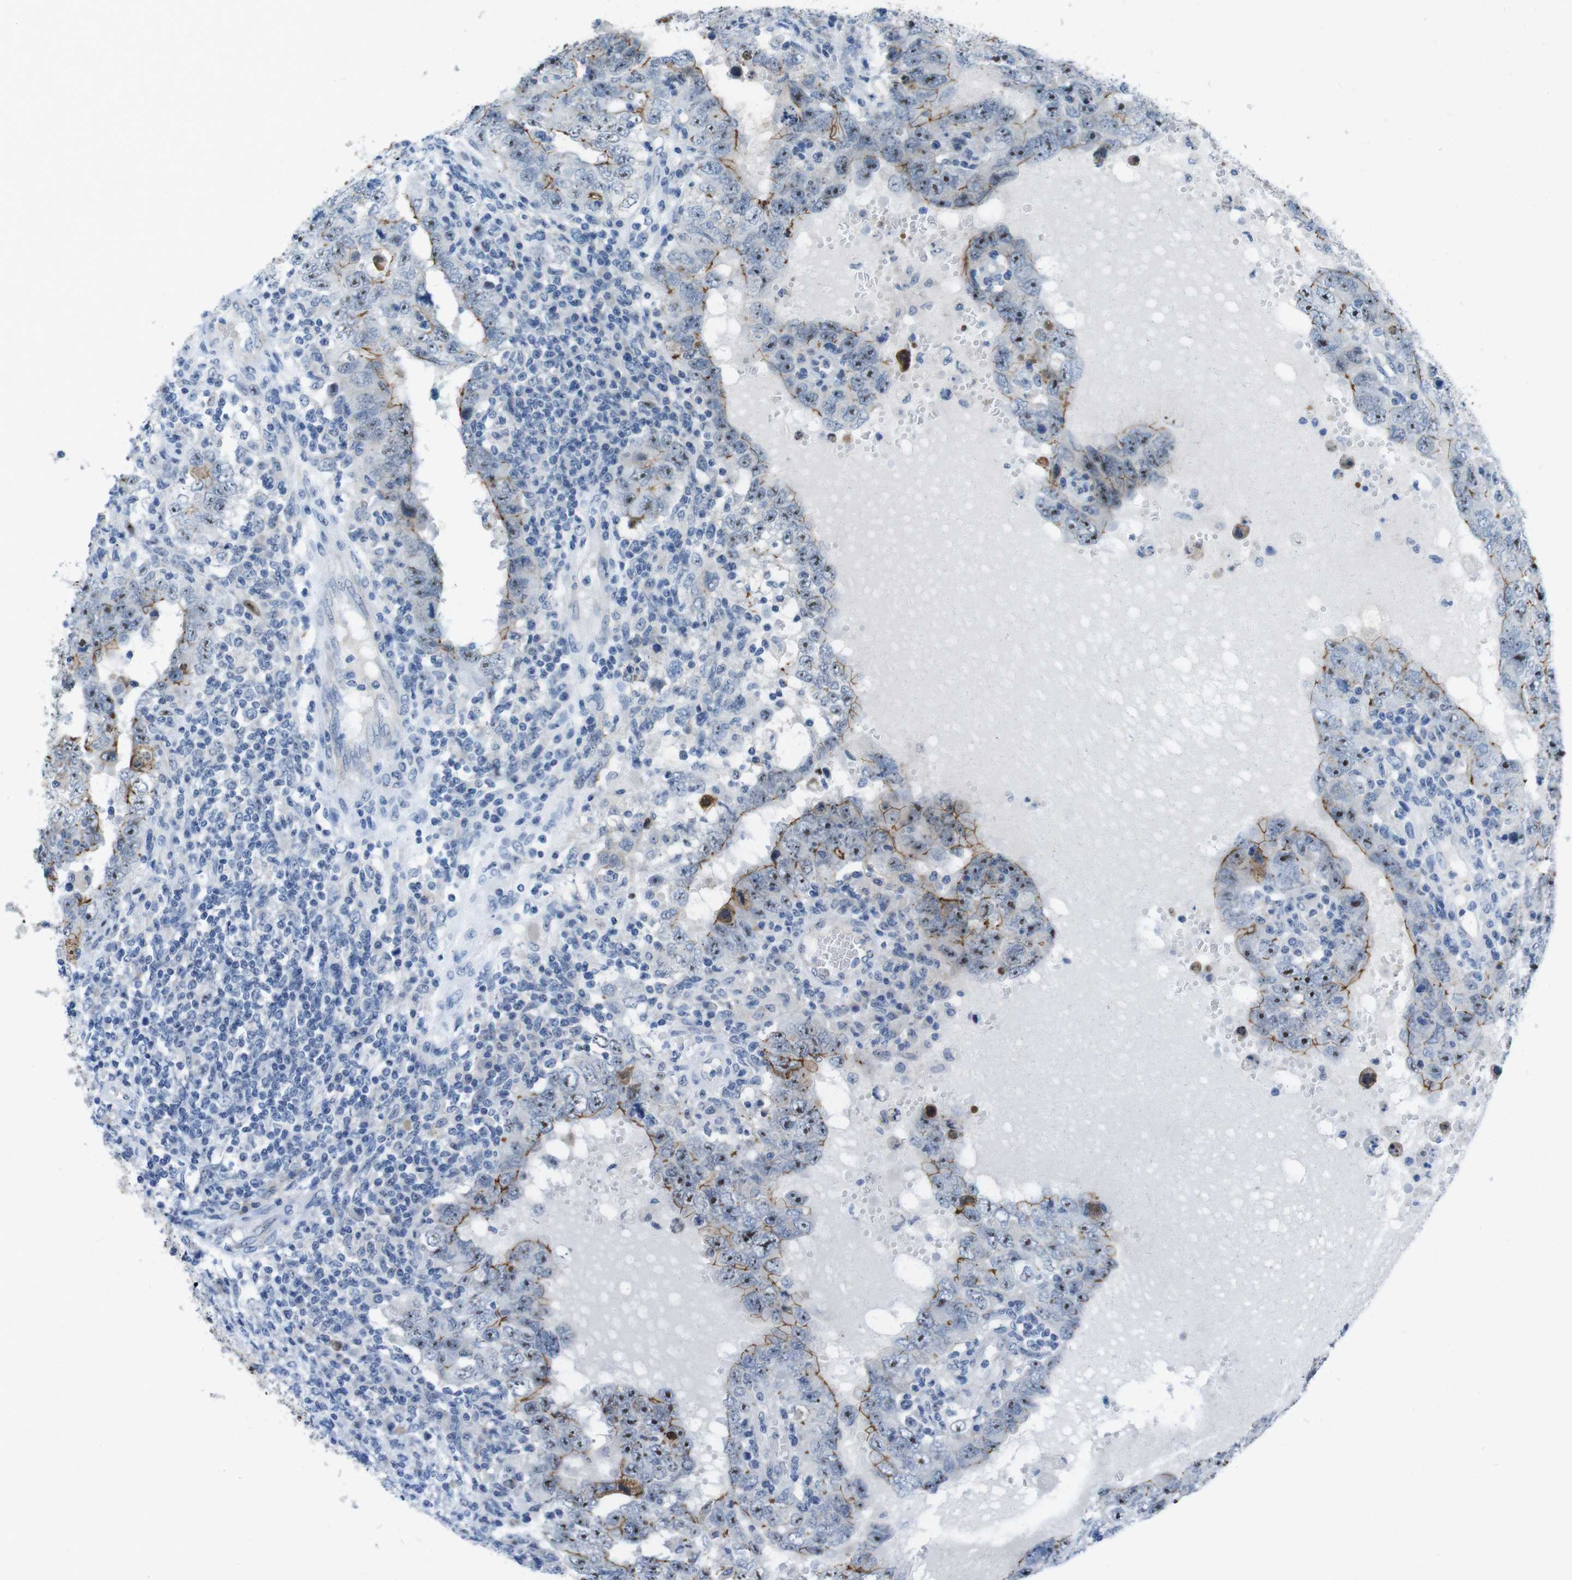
{"staining": {"intensity": "weak", "quantity": "25%-75%", "location": "cytoplasmic/membranous"}, "tissue": "testis cancer", "cell_type": "Tumor cells", "image_type": "cancer", "snomed": [{"axis": "morphology", "description": "Carcinoma, Embryonal, NOS"}, {"axis": "topography", "description": "Testis"}], "caption": "Immunohistochemistry of human embryonal carcinoma (testis) demonstrates low levels of weak cytoplasmic/membranous expression in approximately 25%-75% of tumor cells. (DAB IHC with brightfield microscopy, high magnification).", "gene": "TJP3", "patient": {"sex": "male", "age": 26}}